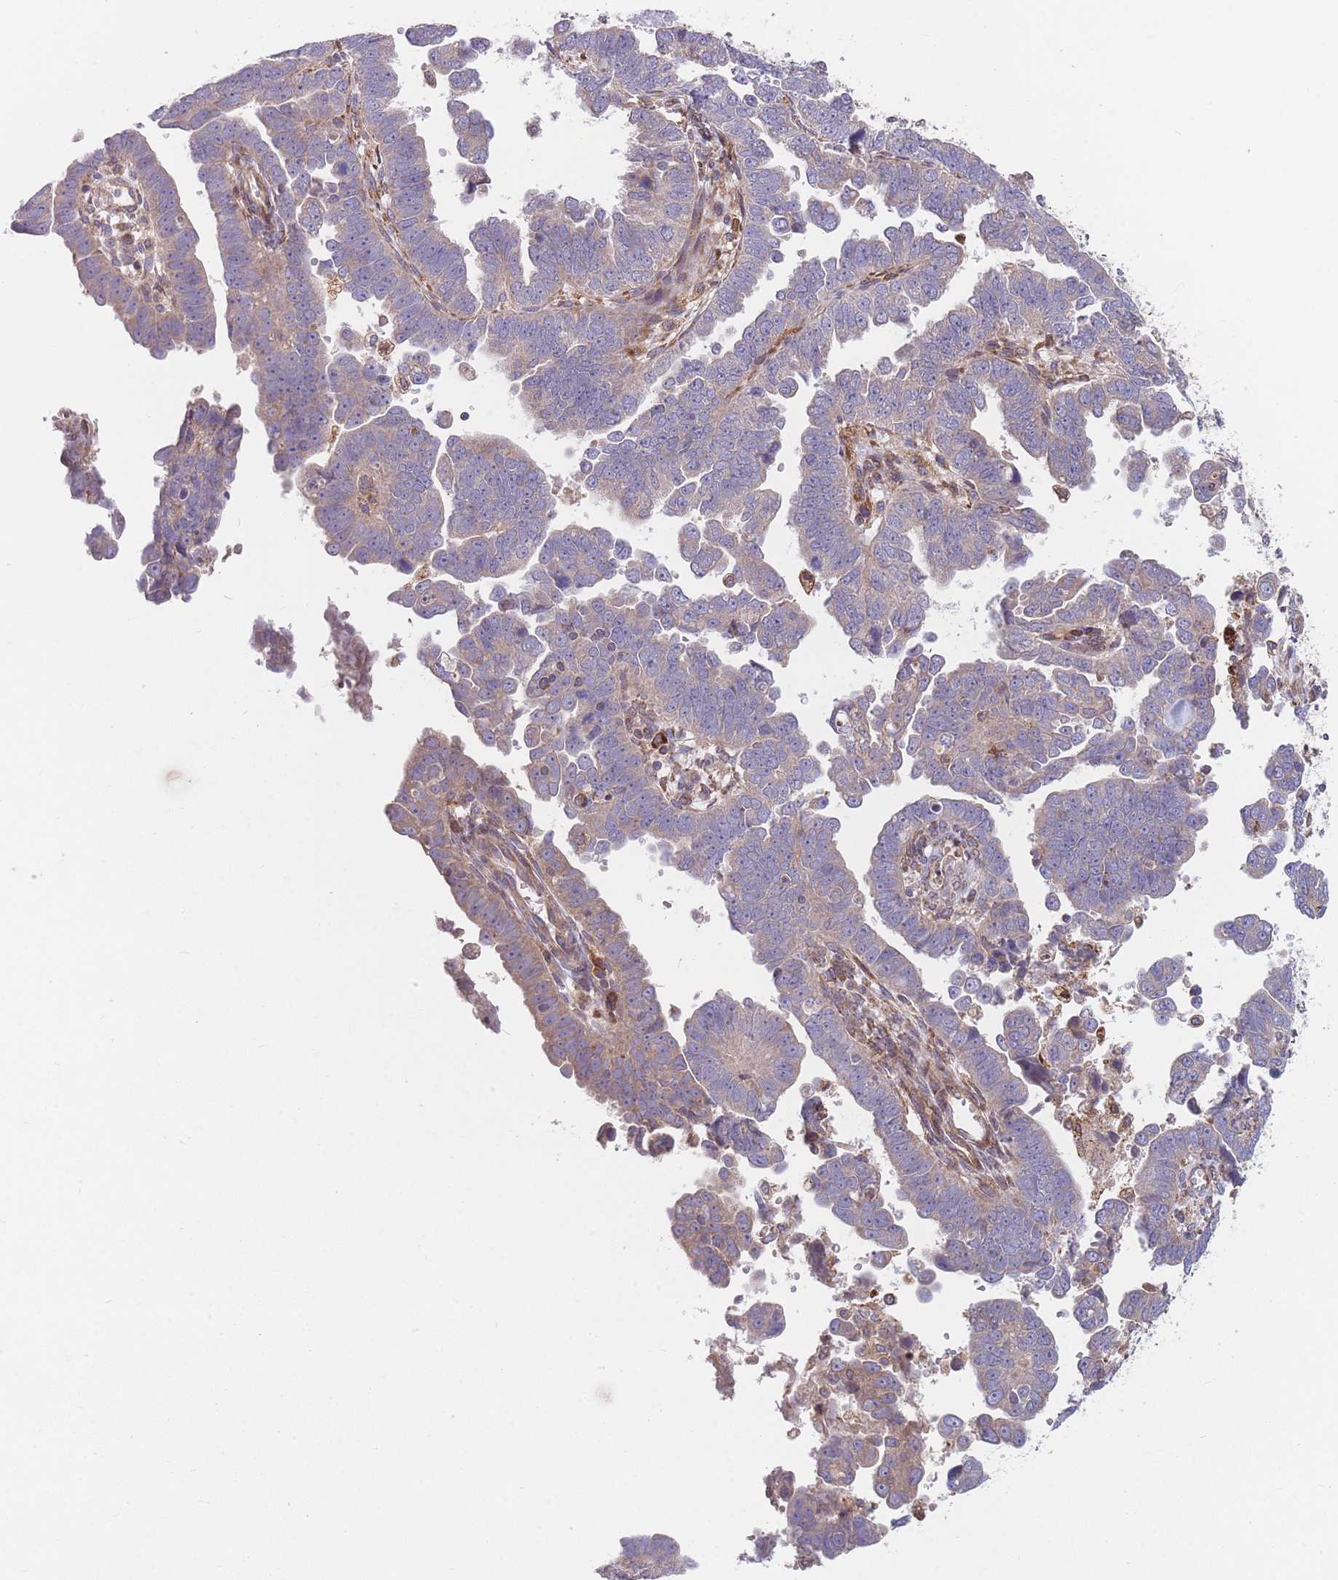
{"staining": {"intensity": "weak", "quantity": "<25%", "location": "cytoplasmic/membranous"}, "tissue": "endometrial cancer", "cell_type": "Tumor cells", "image_type": "cancer", "snomed": [{"axis": "morphology", "description": "Adenocarcinoma, NOS"}, {"axis": "topography", "description": "Endometrium"}], "caption": "Tumor cells show no significant staining in endometrial cancer (adenocarcinoma). Nuclei are stained in blue.", "gene": "TMEM131L", "patient": {"sex": "female", "age": 75}}